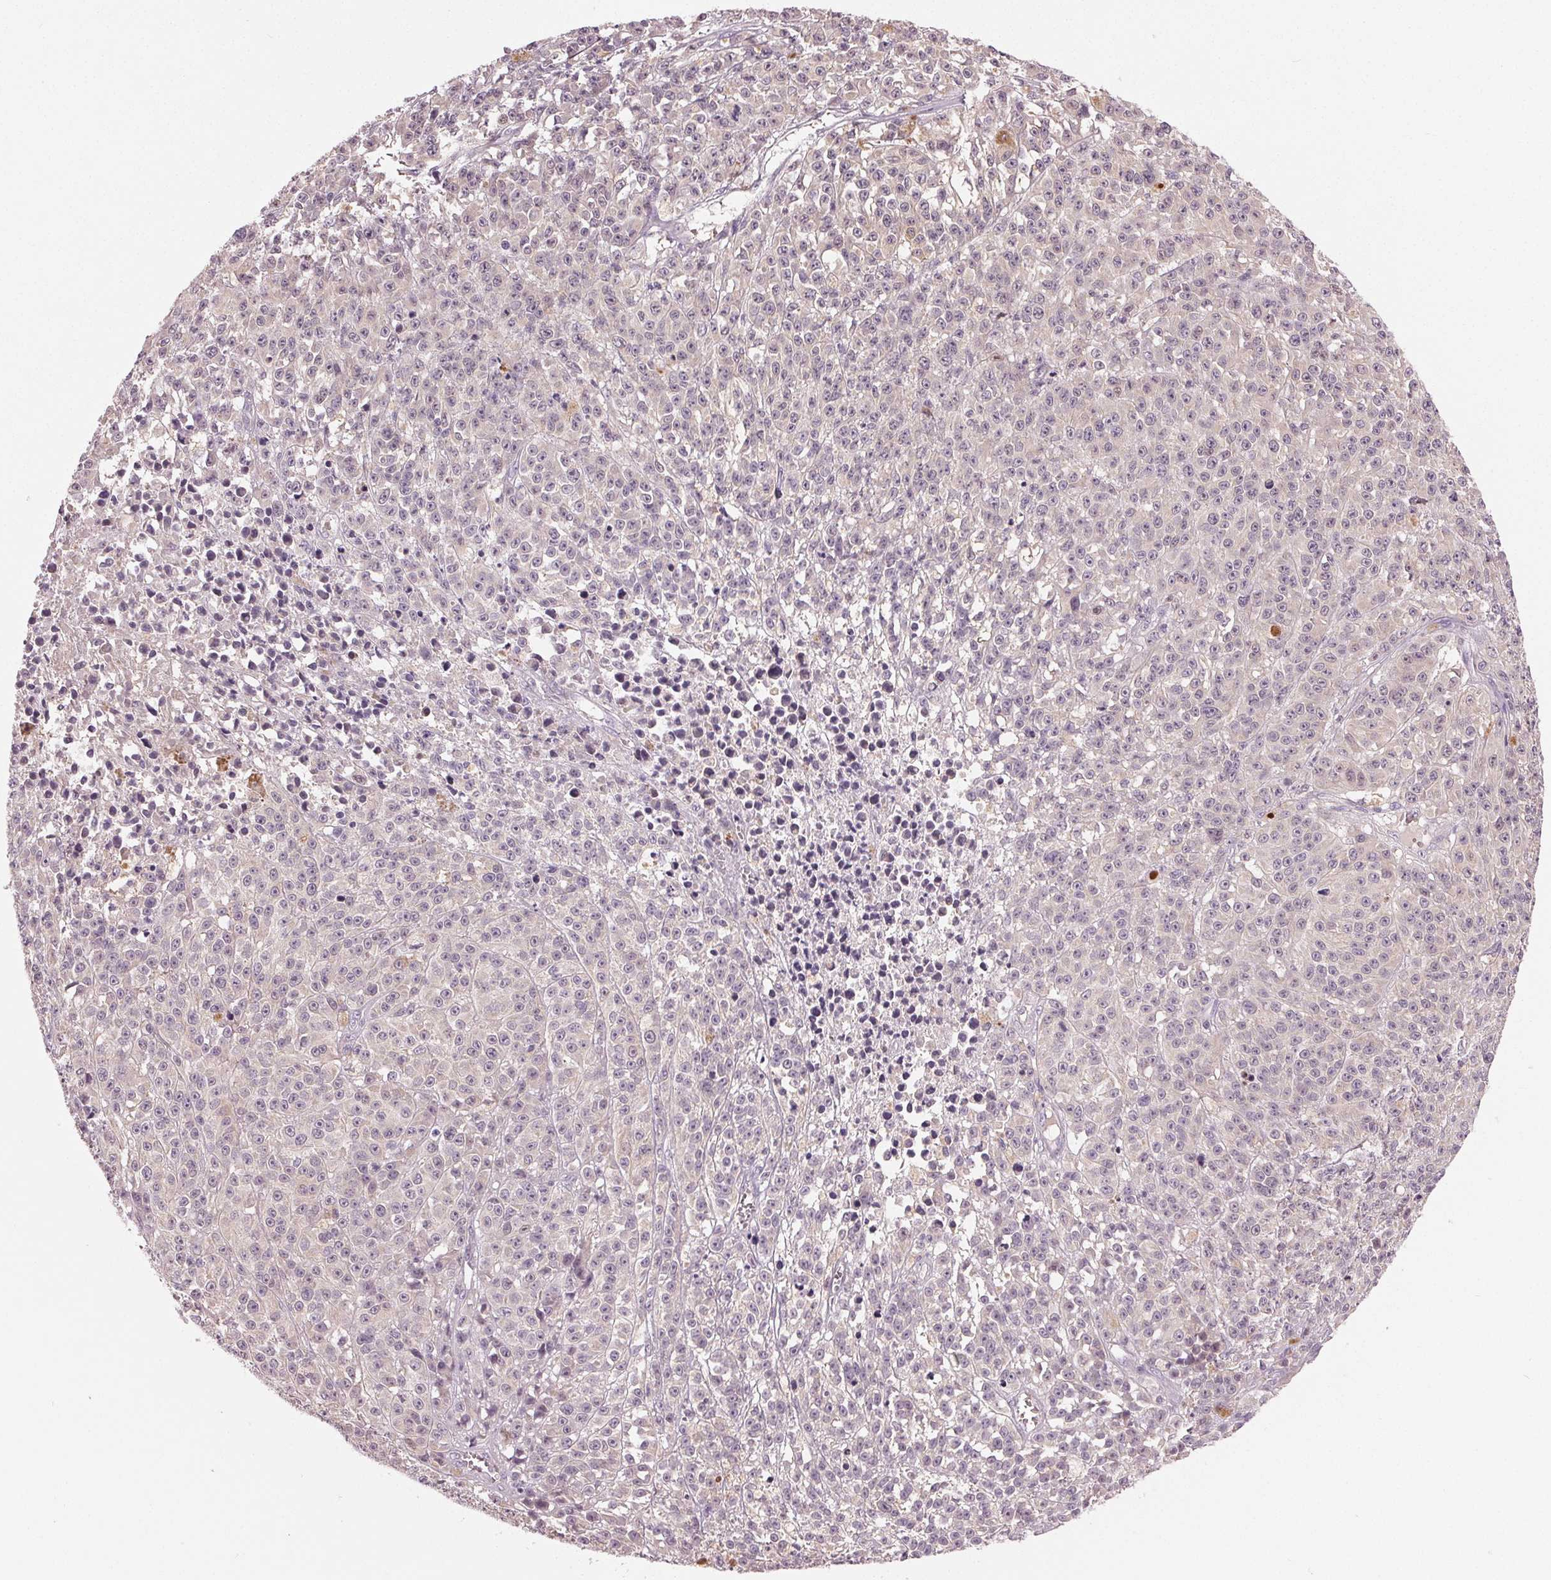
{"staining": {"intensity": "negative", "quantity": "none", "location": "none"}, "tissue": "melanoma", "cell_type": "Tumor cells", "image_type": "cancer", "snomed": [{"axis": "morphology", "description": "Malignant melanoma, NOS"}, {"axis": "topography", "description": "Skin"}], "caption": "This is a histopathology image of immunohistochemistry (IHC) staining of malignant melanoma, which shows no staining in tumor cells. The staining was performed using DAB (3,3'-diaminobenzidine) to visualize the protein expression in brown, while the nuclei were stained in blue with hematoxylin (Magnification: 20x).", "gene": "ZNF605", "patient": {"sex": "female", "age": 58}}